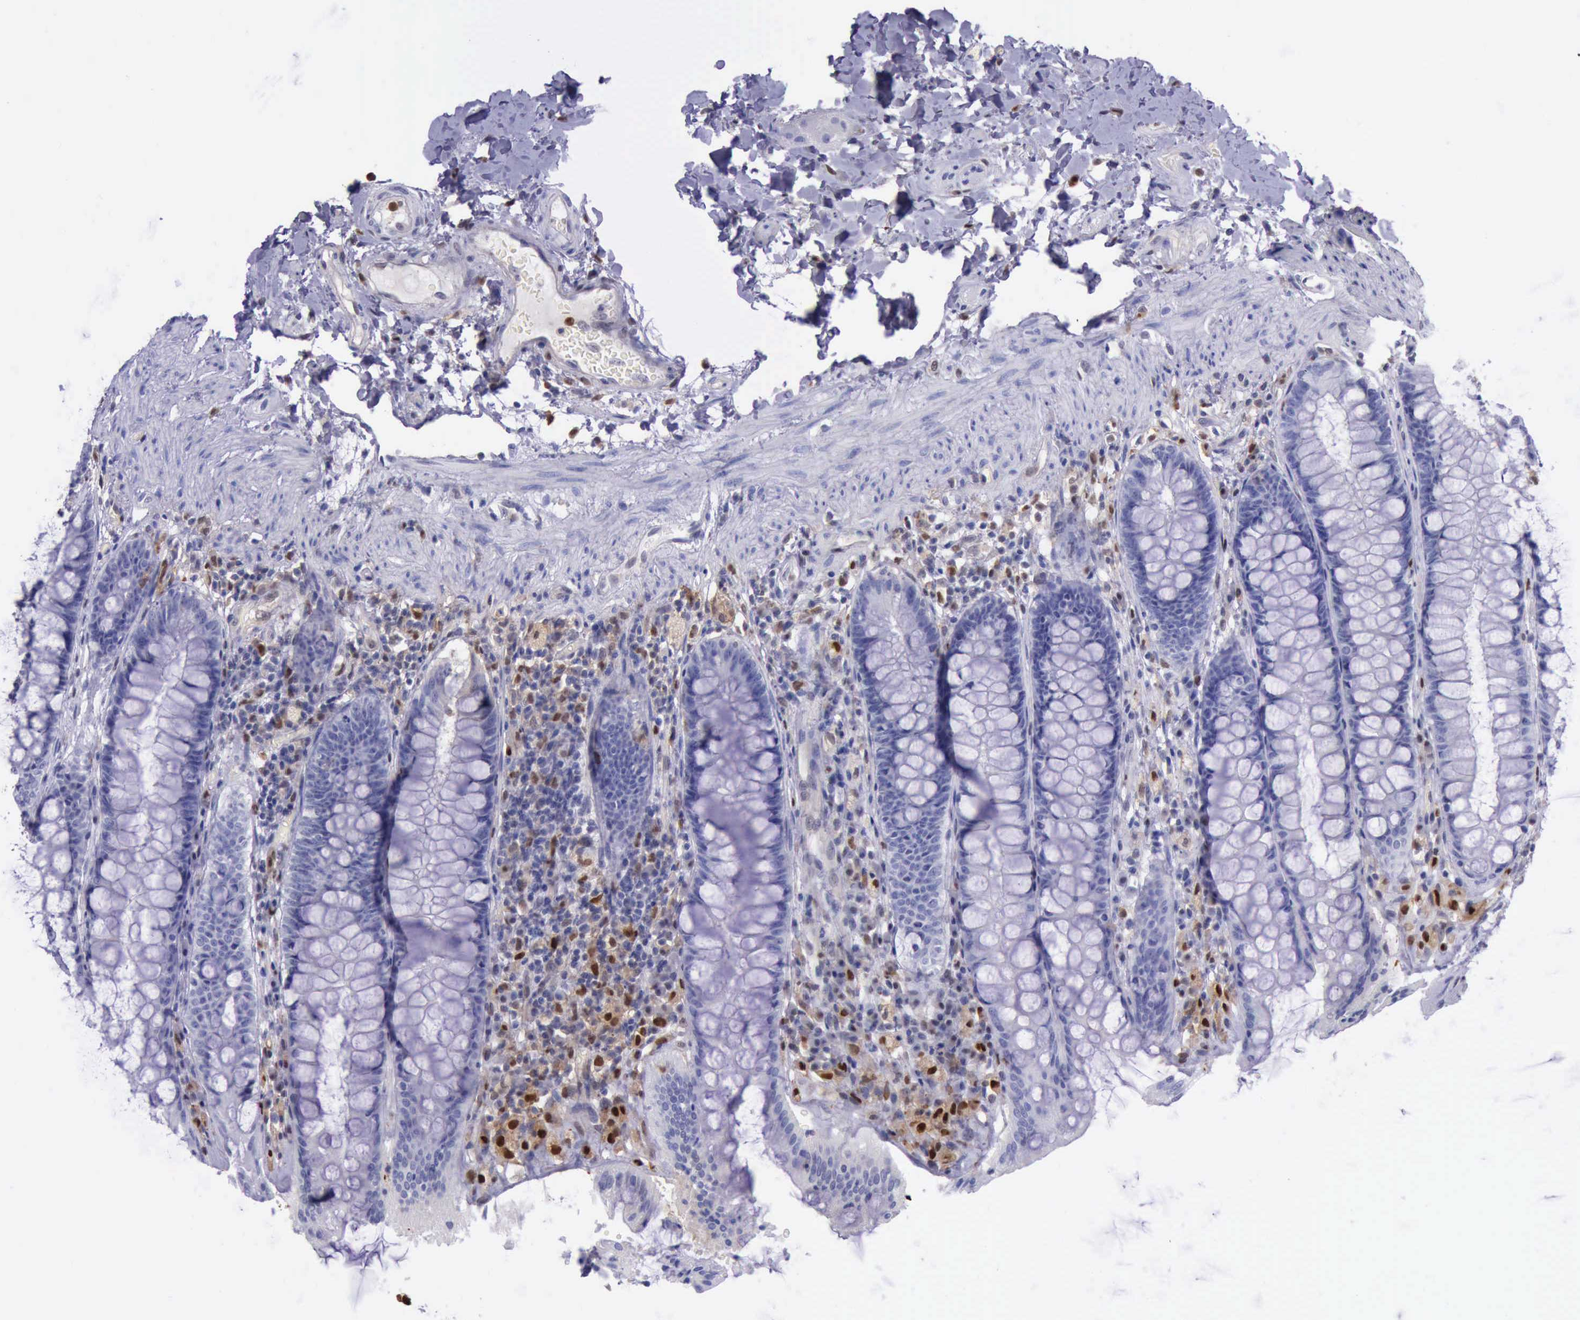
{"staining": {"intensity": "negative", "quantity": "none", "location": "none"}, "tissue": "rectum", "cell_type": "Glandular cells", "image_type": "normal", "snomed": [{"axis": "morphology", "description": "Normal tissue, NOS"}, {"axis": "topography", "description": "Rectum"}], "caption": "Glandular cells show no significant positivity in normal rectum. Nuclei are stained in blue.", "gene": "TYMP", "patient": {"sex": "female", "age": 46}}